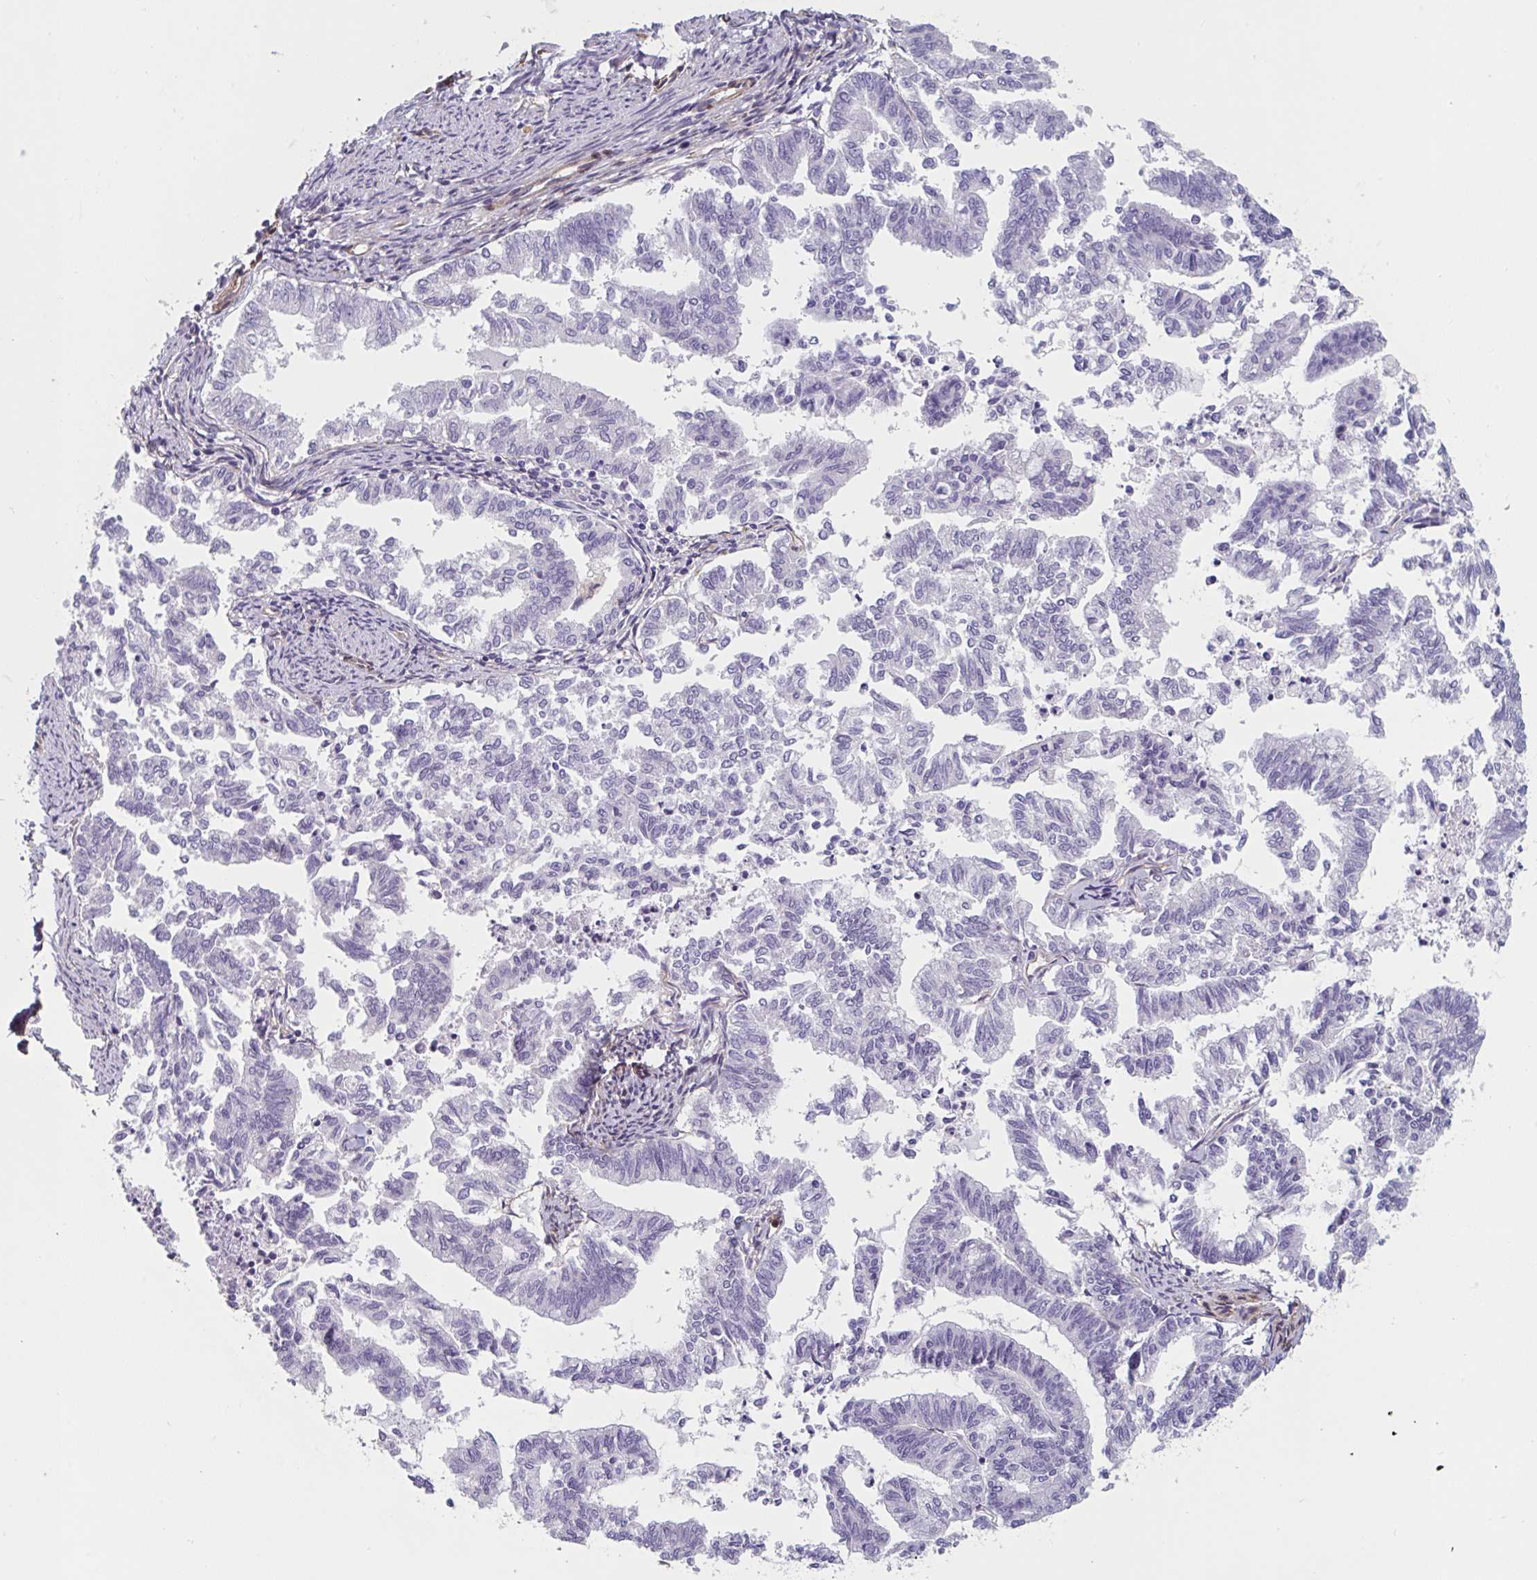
{"staining": {"intensity": "negative", "quantity": "none", "location": "none"}, "tissue": "endometrial cancer", "cell_type": "Tumor cells", "image_type": "cancer", "snomed": [{"axis": "morphology", "description": "Adenocarcinoma, NOS"}, {"axis": "topography", "description": "Endometrium"}], "caption": "Immunohistochemical staining of human adenocarcinoma (endometrial) reveals no significant expression in tumor cells.", "gene": "CITED4", "patient": {"sex": "female", "age": 79}}